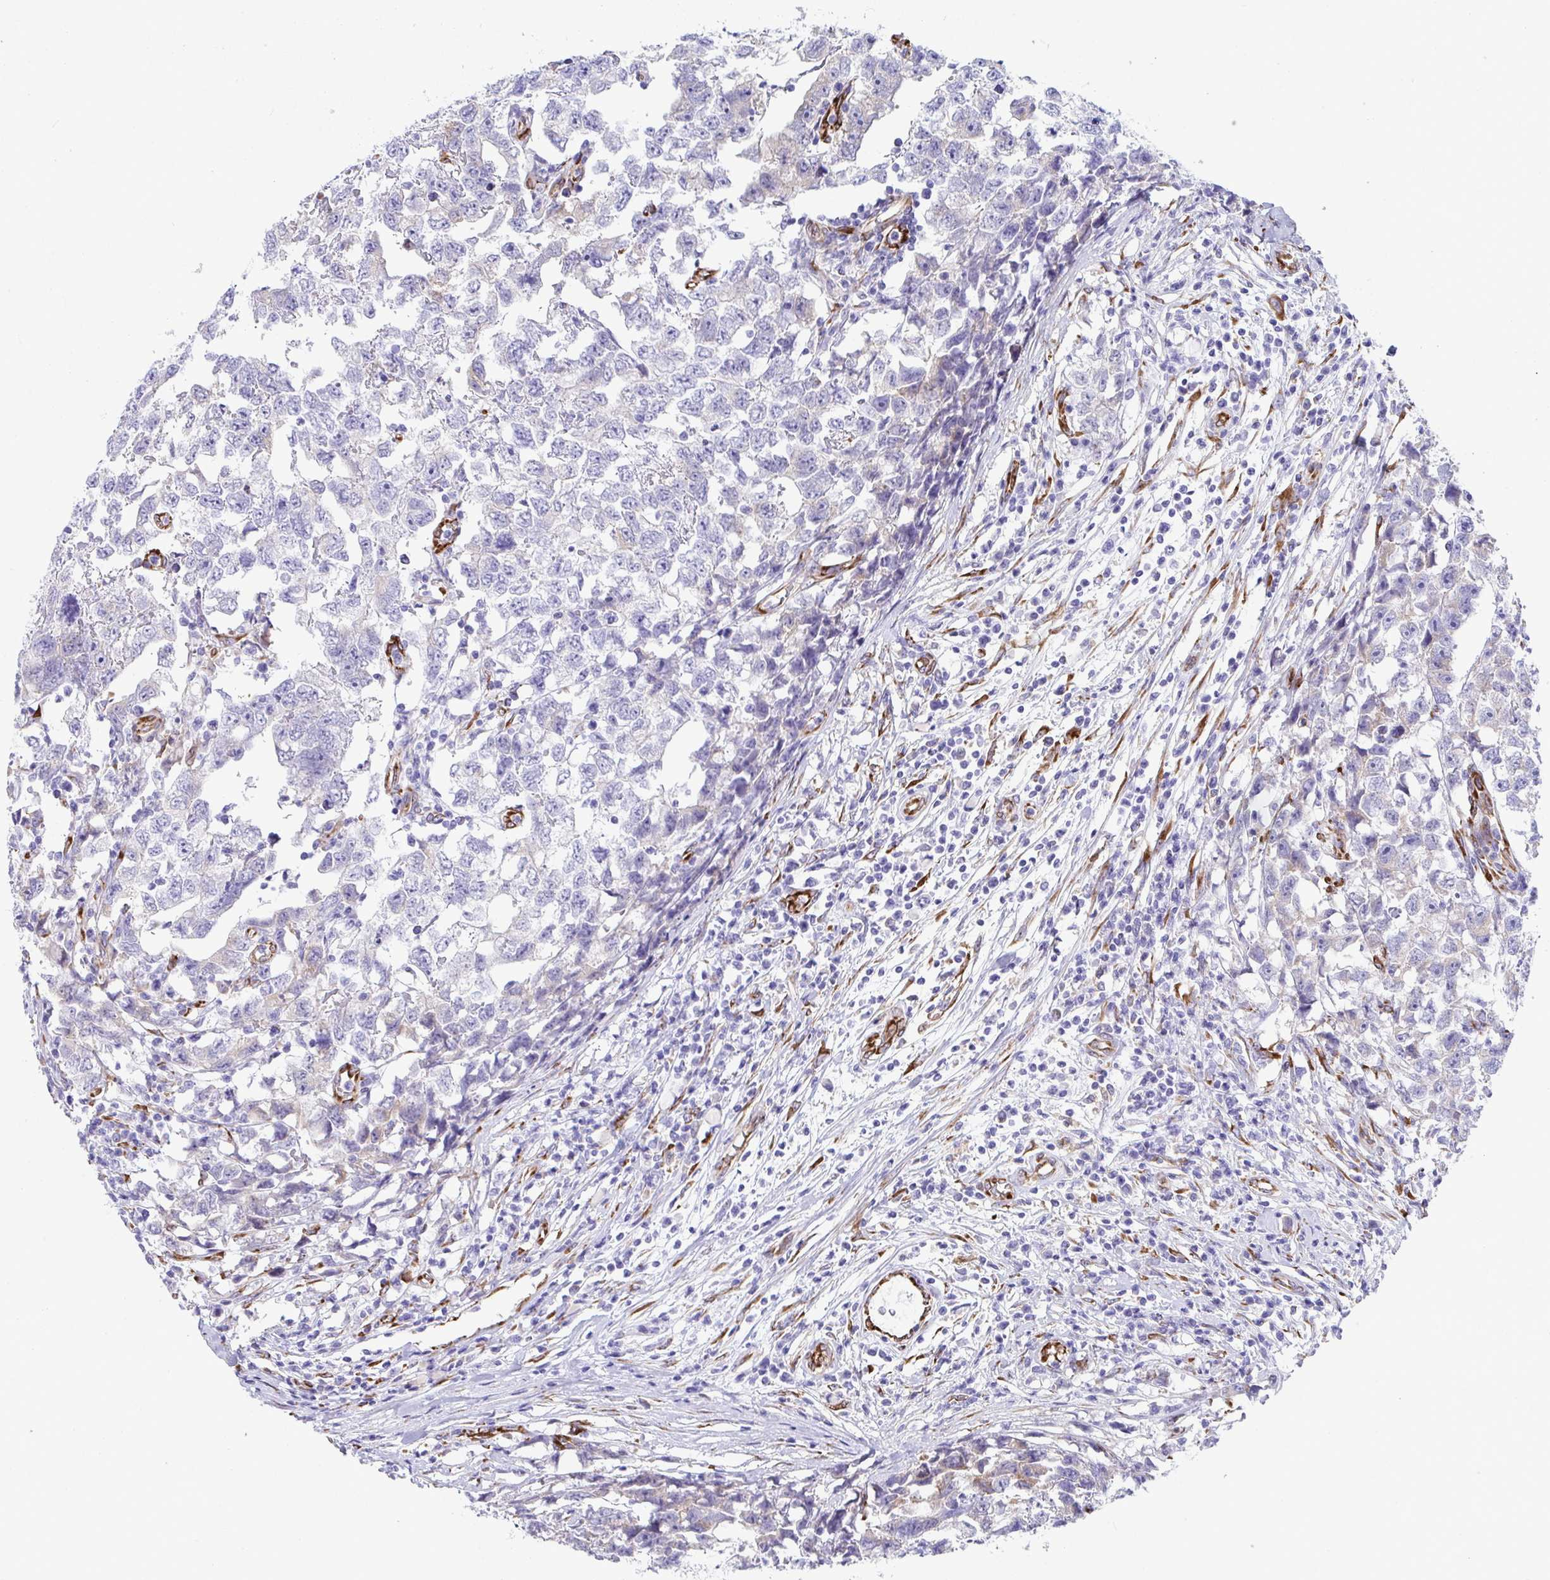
{"staining": {"intensity": "negative", "quantity": "none", "location": "none"}, "tissue": "testis cancer", "cell_type": "Tumor cells", "image_type": "cancer", "snomed": [{"axis": "morphology", "description": "Carcinoma, Embryonal, NOS"}, {"axis": "topography", "description": "Testis"}], "caption": "Tumor cells show no significant positivity in testis embryonal carcinoma.", "gene": "ASPH", "patient": {"sex": "male", "age": 22}}